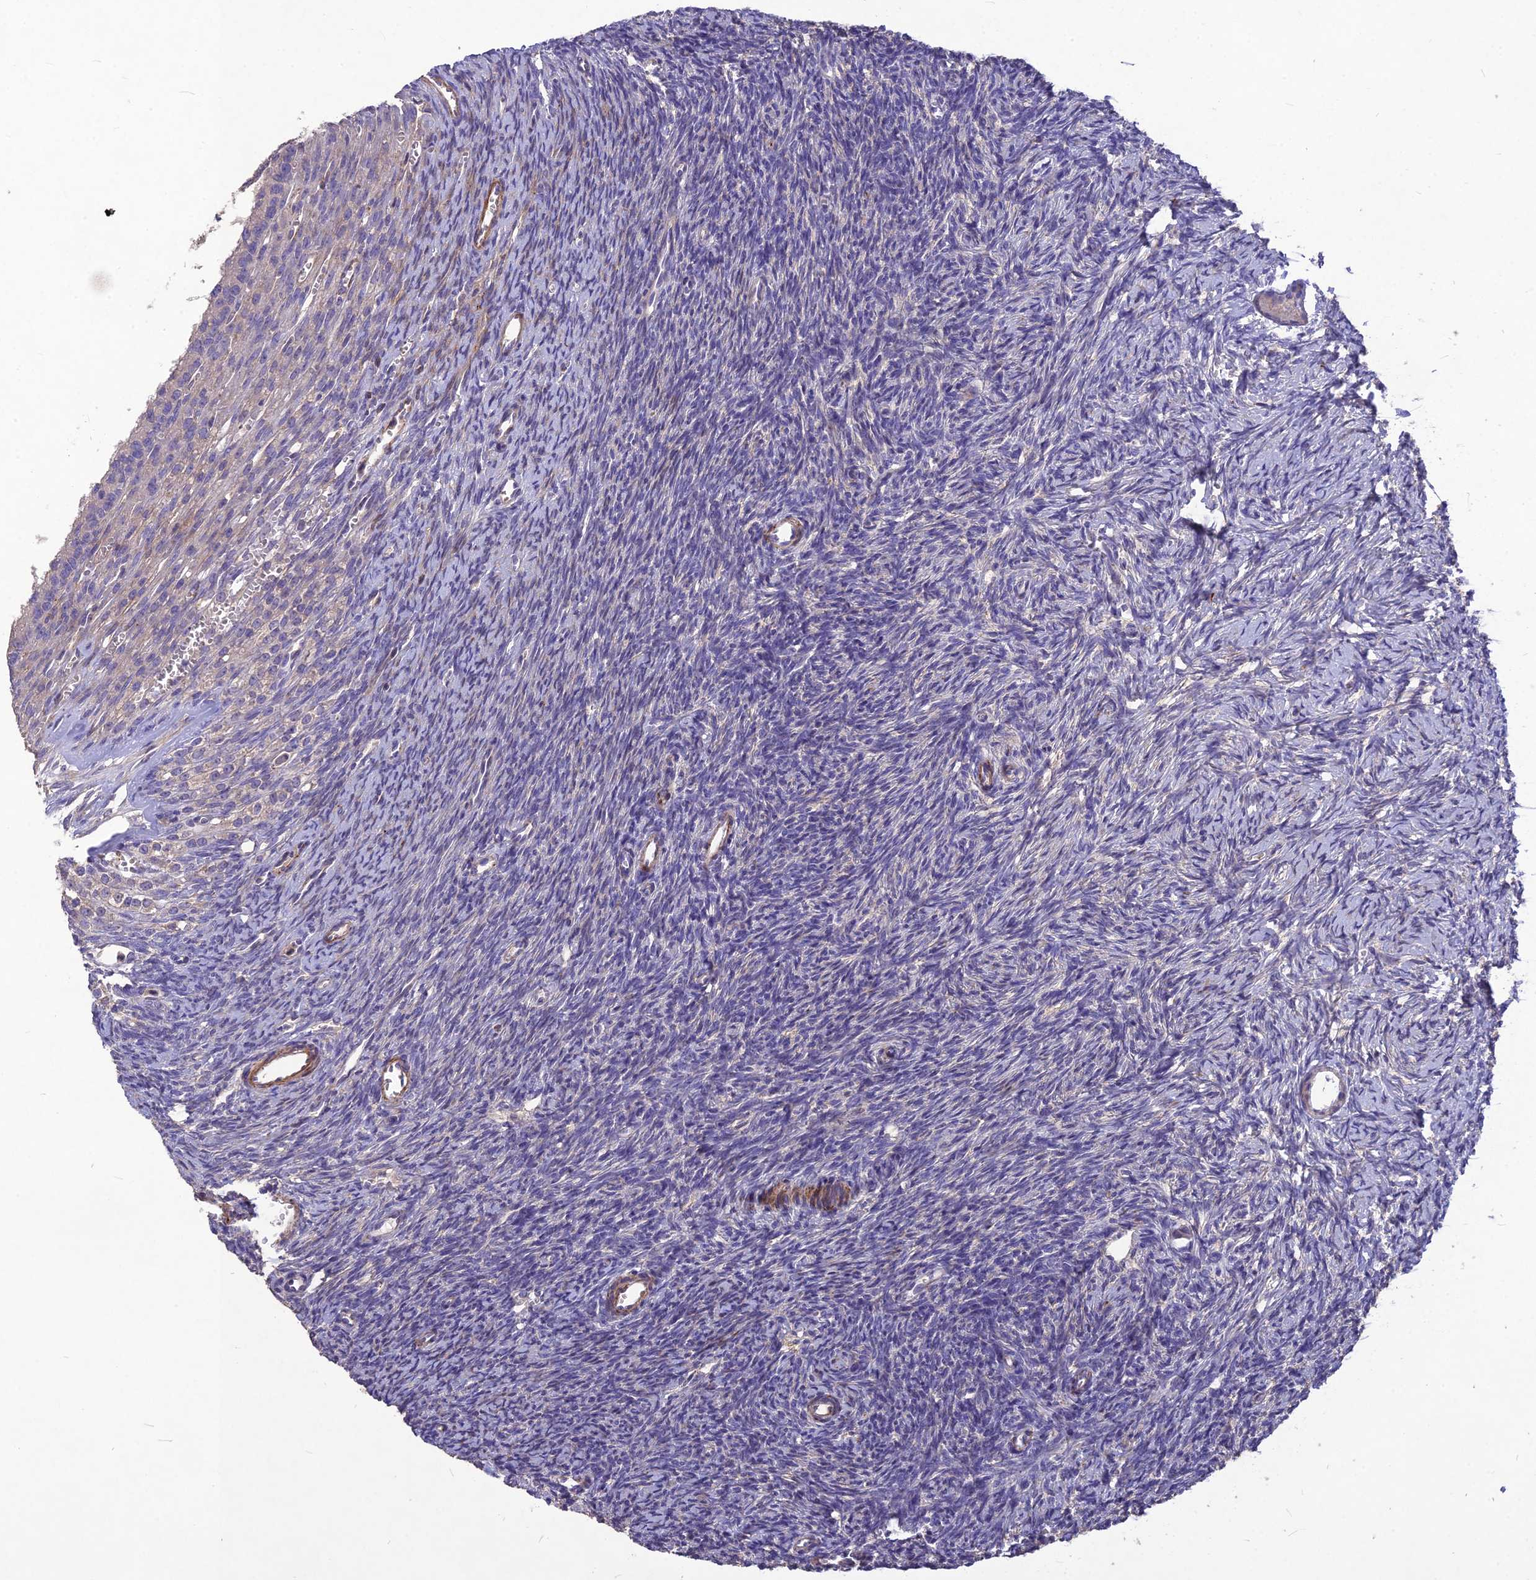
{"staining": {"intensity": "negative", "quantity": "none", "location": "none"}, "tissue": "ovary", "cell_type": "Follicle cells", "image_type": "normal", "snomed": [{"axis": "morphology", "description": "Normal tissue, NOS"}, {"axis": "topography", "description": "Ovary"}], "caption": "IHC histopathology image of unremarkable ovary: ovary stained with DAB (3,3'-diaminobenzidine) shows no significant protein expression in follicle cells.", "gene": "CLUH", "patient": {"sex": "female", "age": 39}}